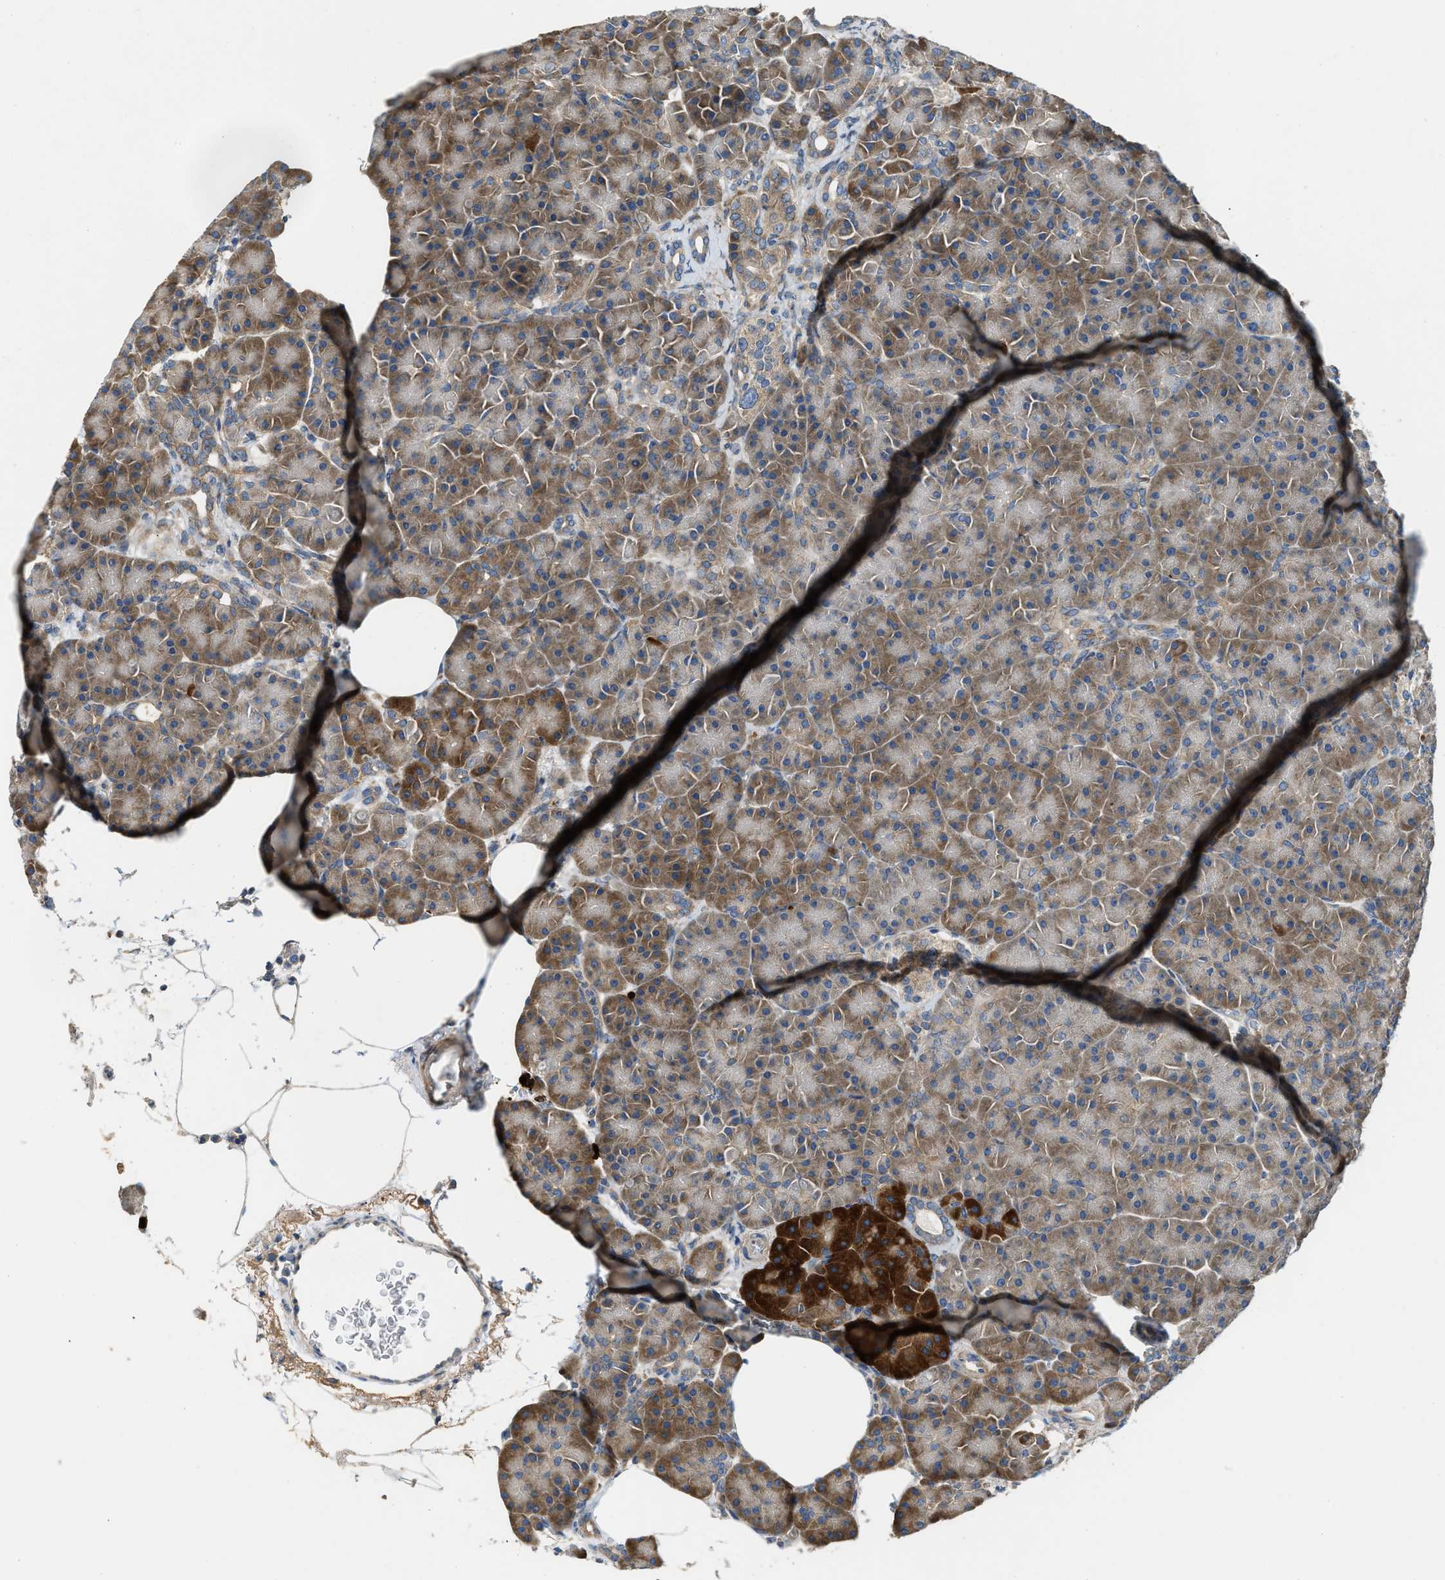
{"staining": {"intensity": "moderate", "quantity": ">75%", "location": "cytoplasmic/membranous"}, "tissue": "pancreas", "cell_type": "Exocrine glandular cells", "image_type": "normal", "snomed": [{"axis": "morphology", "description": "Normal tissue, NOS"}, {"axis": "topography", "description": "Pancreas"}], "caption": "Immunohistochemical staining of normal human pancreas displays >75% levels of moderate cytoplasmic/membranous protein staining in approximately >75% of exocrine glandular cells. (DAB (3,3'-diaminobenzidine) = brown stain, brightfield microscopy at high magnification).", "gene": "TMEM68", "patient": {"sex": "female", "age": 70}}